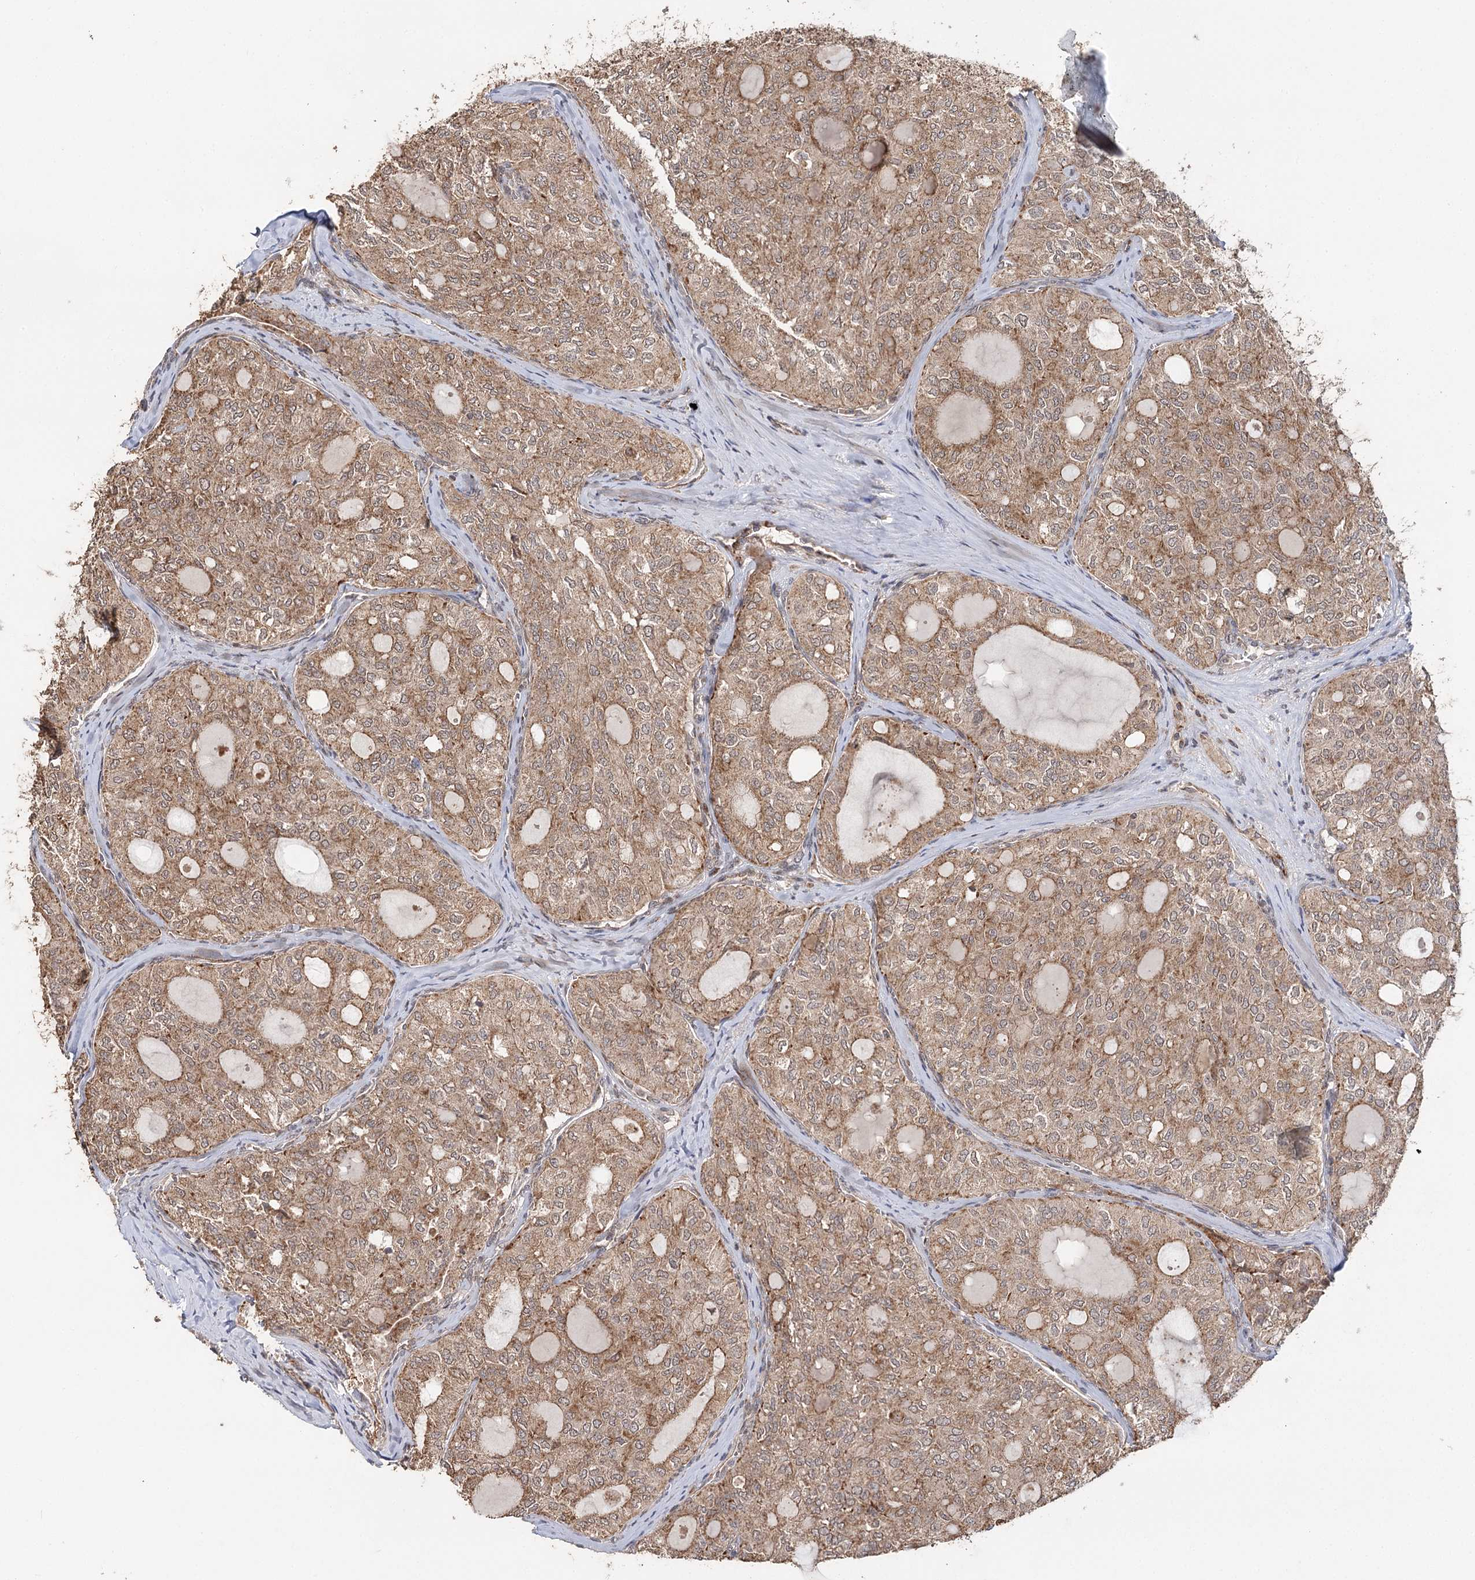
{"staining": {"intensity": "moderate", "quantity": ">75%", "location": "cytoplasmic/membranous"}, "tissue": "thyroid cancer", "cell_type": "Tumor cells", "image_type": "cancer", "snomed": [{"axis": "morphology", "description": "Follicular adenoma carcinoma, NOS"}, {"axis": "topography", "description": "Thyroid gland"}], "caption": "Immunohistochemical staining of human thyroid cancer (follicular adenoma carcinoma) displays medium levels of moderate cytoplasmic/membranous protein staining in approximately >75% of tumor cells.", "gene": "ZNRF3", "patient": {"sex": "male", "age": 75}}